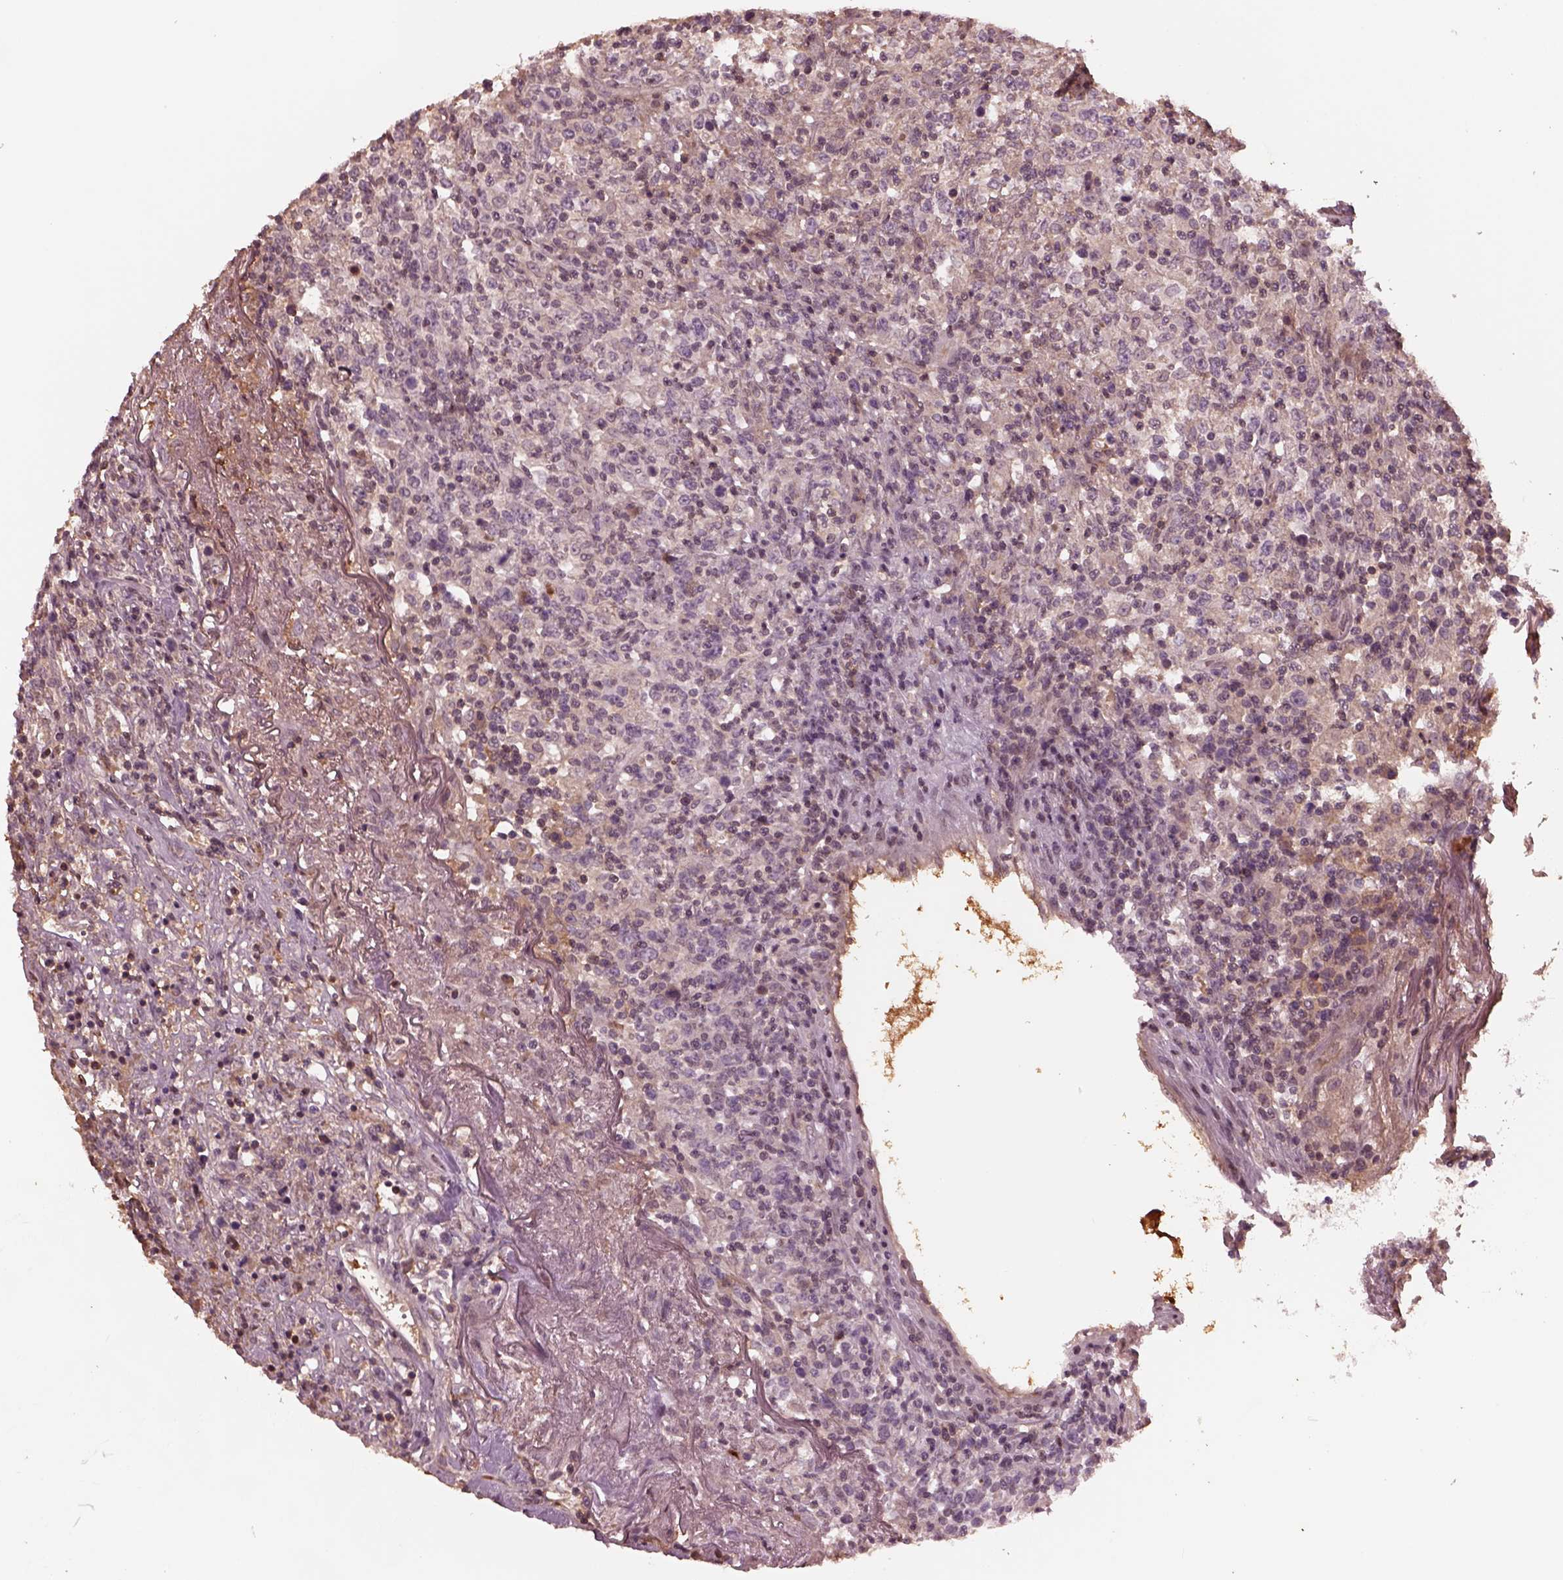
{"staining": {"intensity": "negative", "quantity": "none", "location": "none"}, "tissue": "lymphoma", "cell_type": "Tumor cells", "image_type": "cancer", "snomed": [{"axis": "morphology", "description": "Malignant lymphoma, non-Hodgkin's type, High grade"}, {"axis": "topography", "description": "Lung"}], "caption": "Immunohistochemistry (IHC) photomicrograph of human malignant lymphoma, non-Hodgkin's type (high-grade) stained for a protein (brown), which reveals no staining in tumor cells.", "gene": "PTX4", "patient": {"sex": "male", "age": 79}}